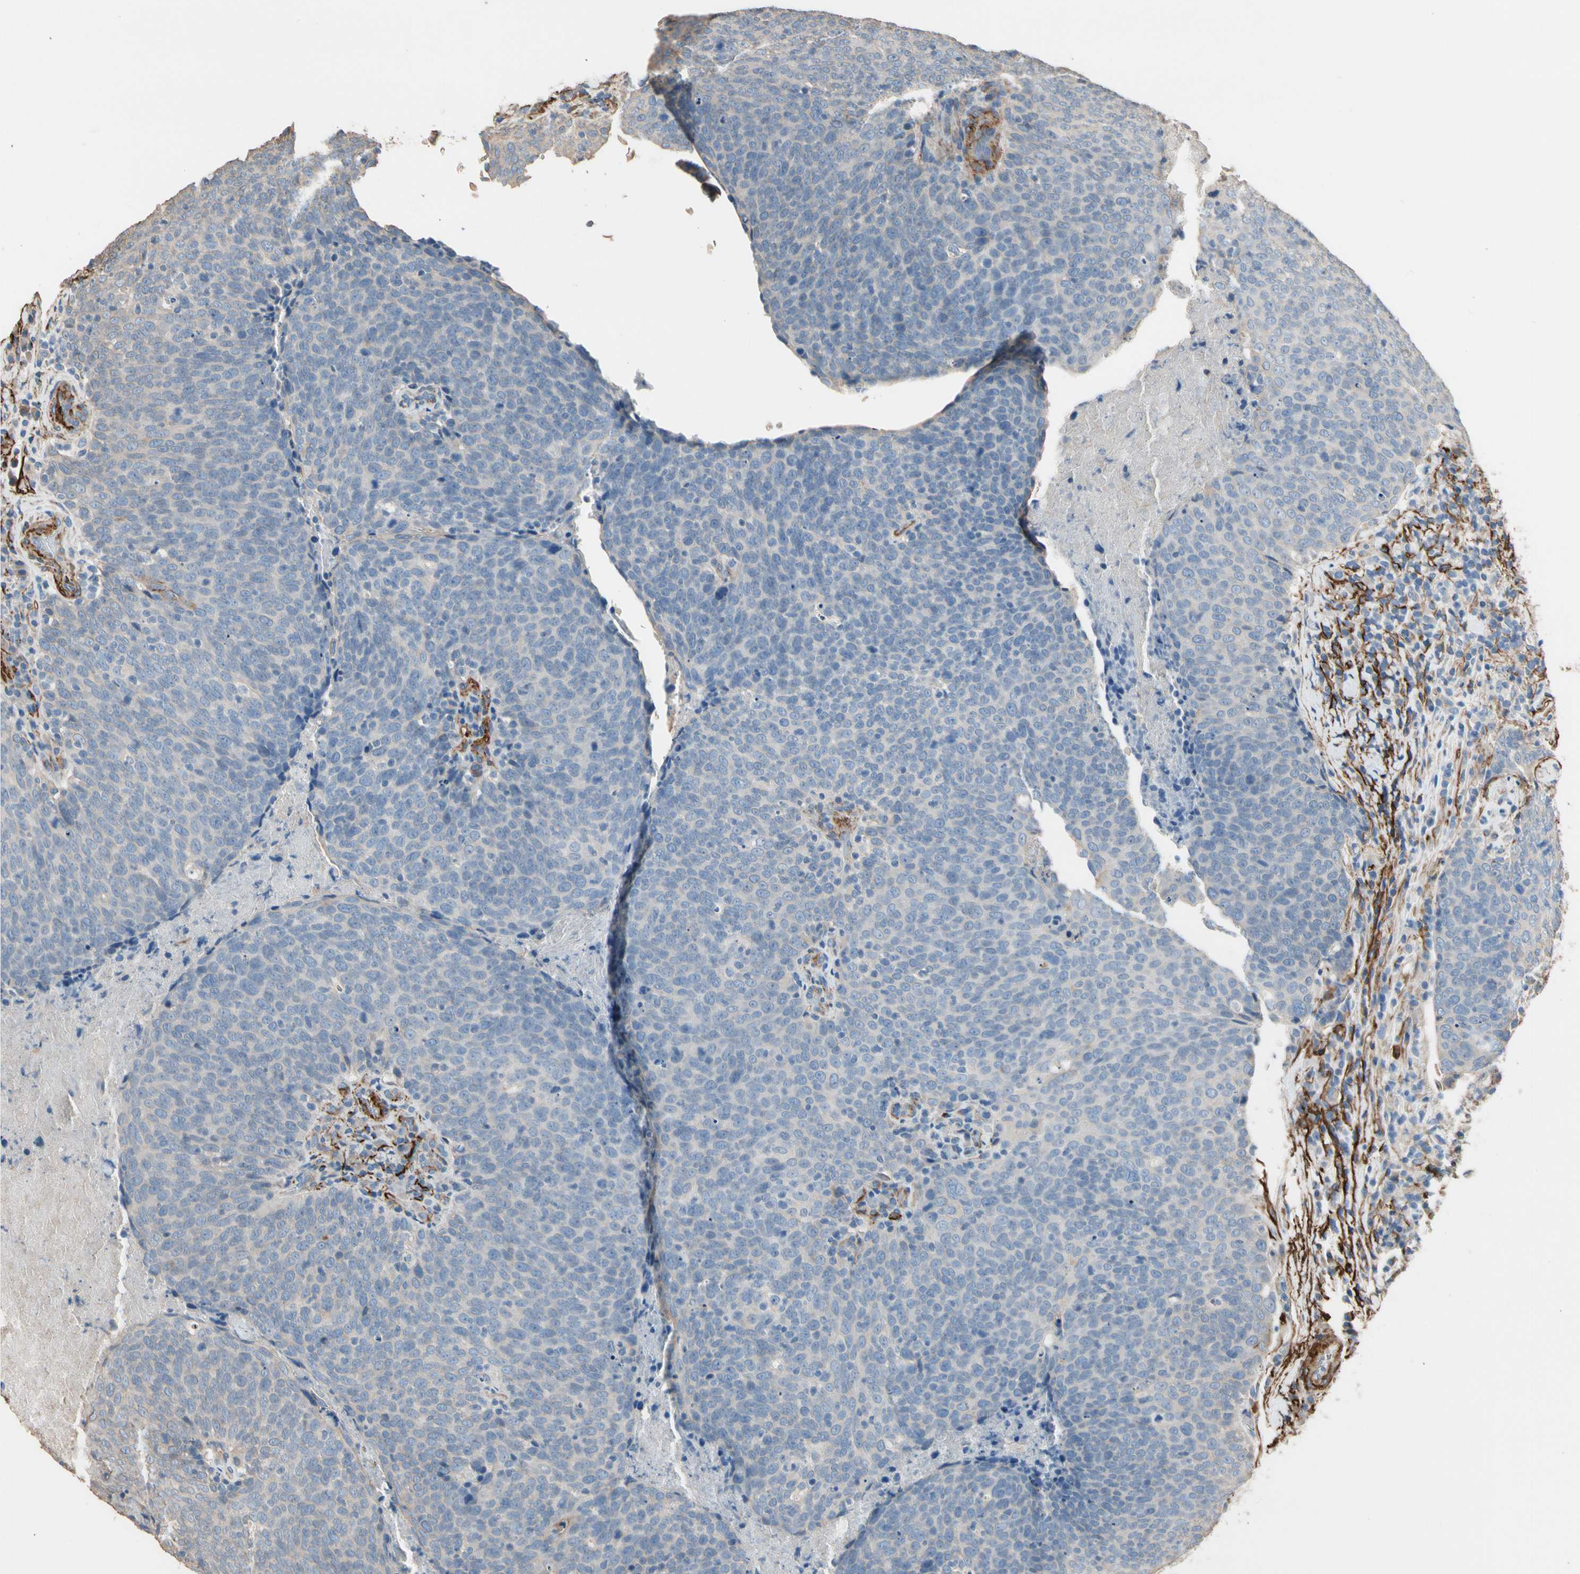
{"staining": {"intensity": "weak", "quantity": ">75%", "location": "cytoplasmic/membranous"}, "tissue": "head and neck cancer", "cell_type": "Tumor cells", "image_type": "cancer", "snomed": [{"axis": "morphology", "description": "Squamous cell carcinoma, NOS"}, {"axis": "morphology", "description": "Squamous cell carcinoma, metastatic, NOS"}, {"axis": "topography", "description": "Lymph node"}, {"axis": "topography", "description": "Head-Neck"}], "caption": "Protein analysis of head and neck cancer tissue displays weak cytoplasmic/membranous expression in about >75% of tumor cells.", "gene": "SUSD2", "patient": {"sex": "male", "age": 62}}